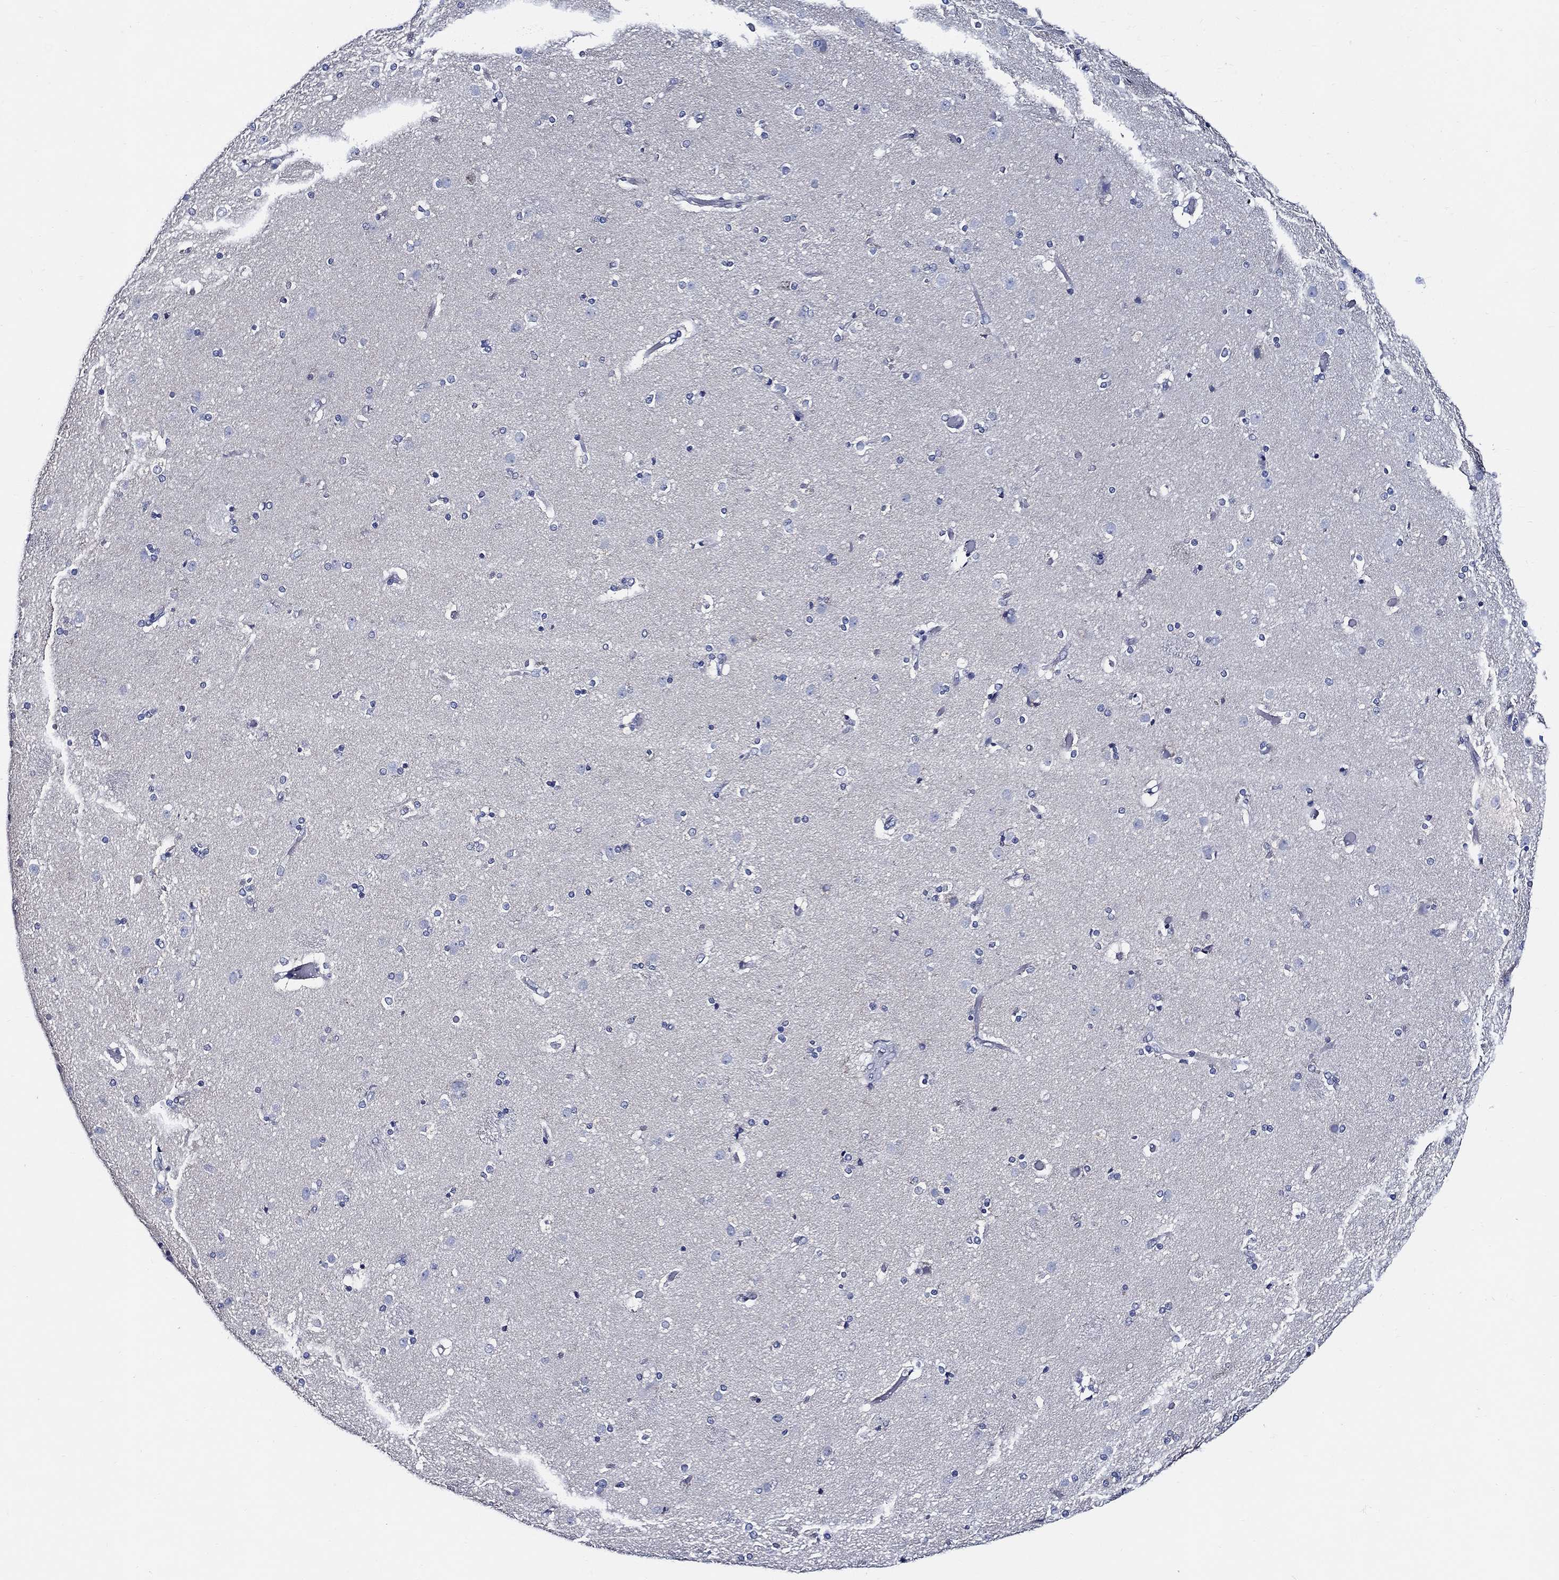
{"staining": {"intensity": "negative", "quantity": "none", "location": "none"}, "tissue": "caudate", "cell_type": "Glial cells", "image_type": "normal", "snomed": [{"axis": "morphology", "description": "Normal tissue, NOS"}, {"axis": "topography", "description": "Lateral ventricle wall"}], "caption": "Immunohistochemistry micrograph of normal caudate: caudate stained with DAB displays no significant protein staining in glial cells.", "gene": "SKOR1", "patient": {"sex": "male", "age": 54}}